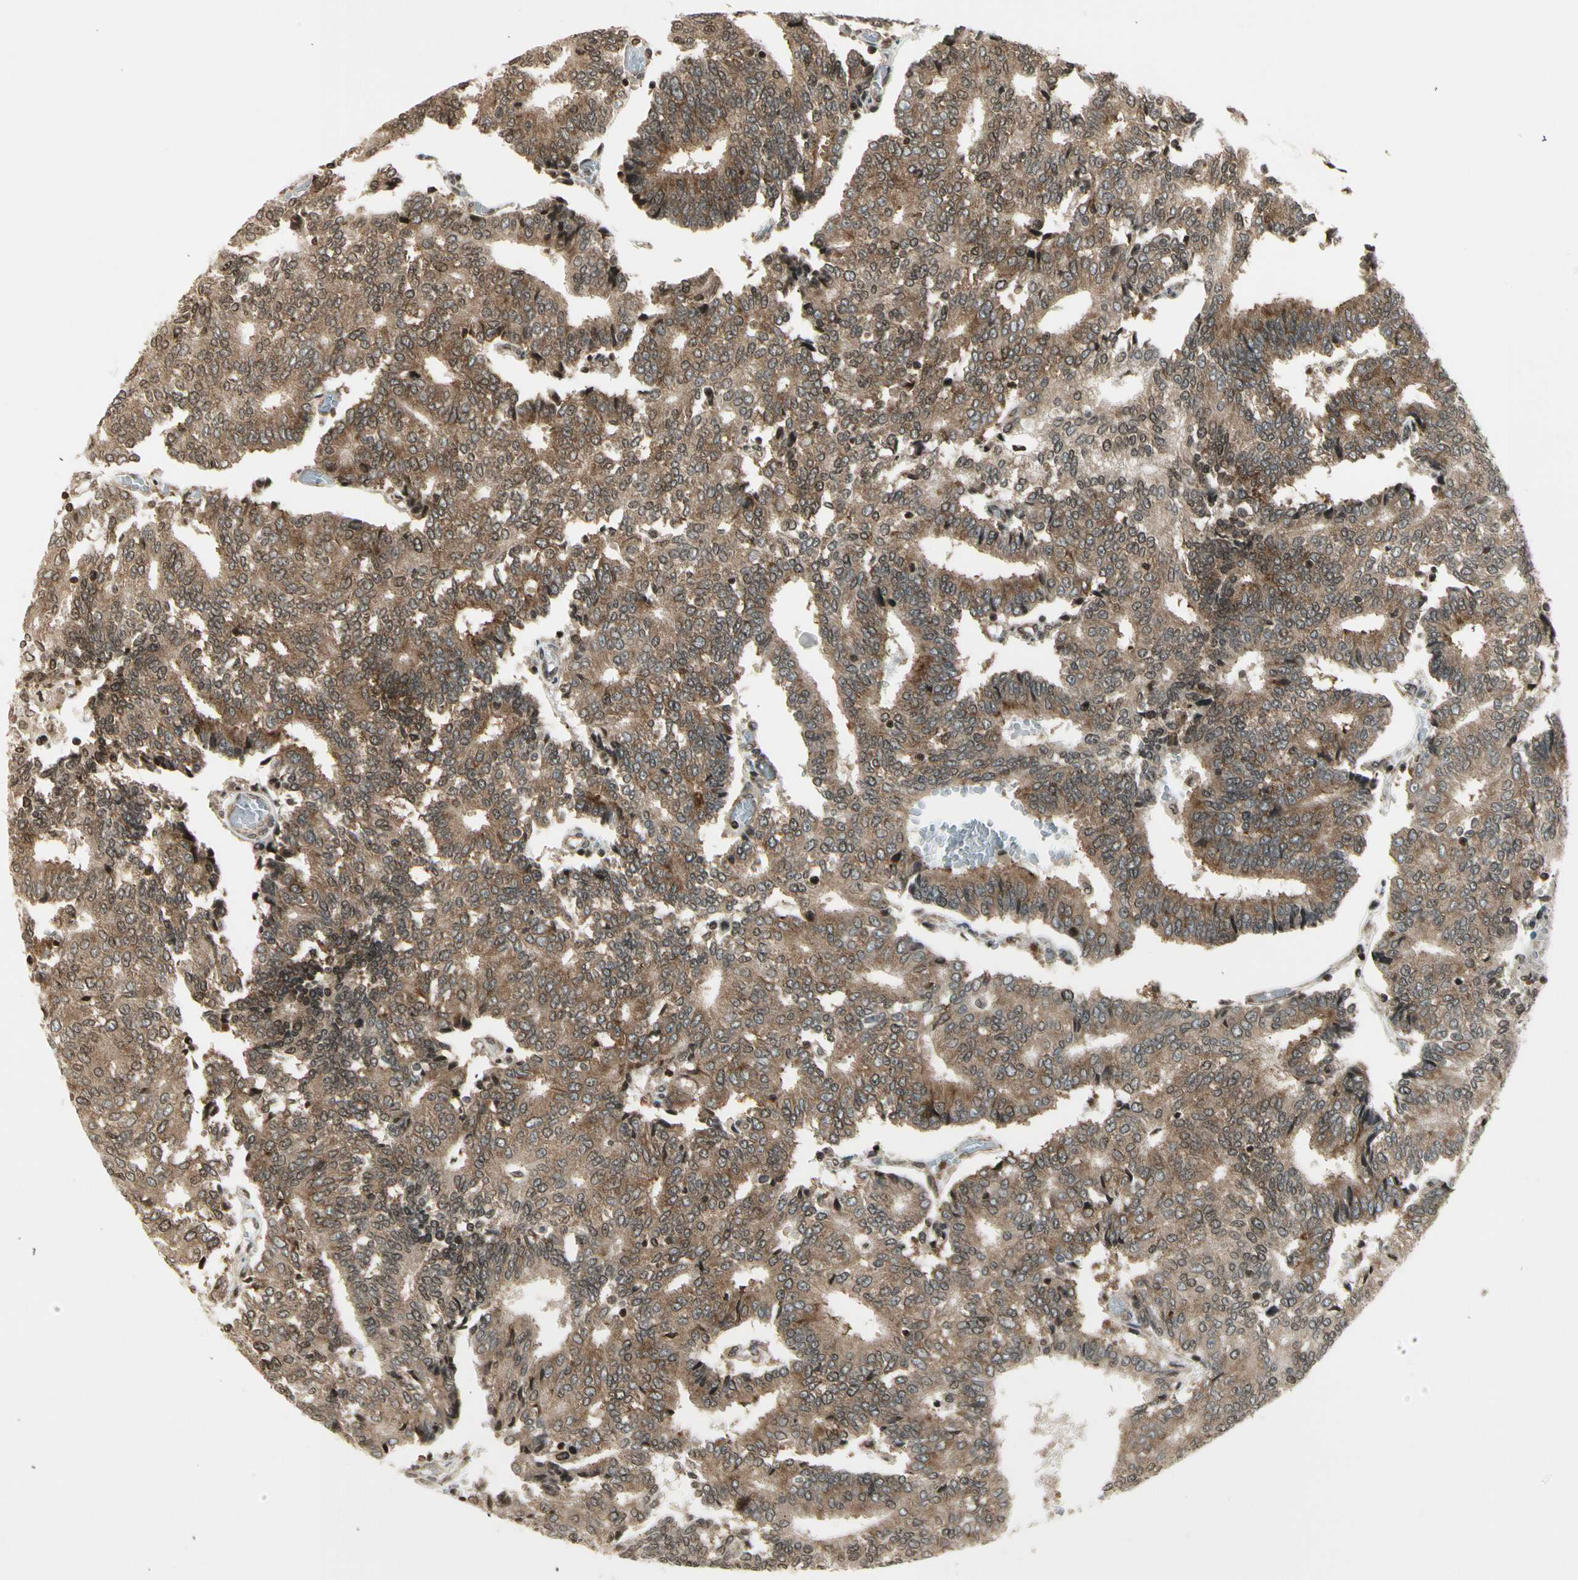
{"staining": {"intensity": "moderate", "quantity": ">75%", "location": "cytoplasmic/membranous"}, "tissue": "prostate cancer", "cell_type": "Tumor cells", "image_type": "cancer", "snomed": [{"axis": "morphology", "description": "Adenocarcinoma, High grade"}, {"axis": "topography", "description": "Prostate"}], "caption": "Protein expression by immunohistochemistry (IHC) demonstrates moderate cytoplasmic/membranous expression in approximately >75% of tumor cells in prostate cancer (high-grade adenocarcinoma).", "gene": "SMN2", "patient": {"sex": "male", "age": 55}}